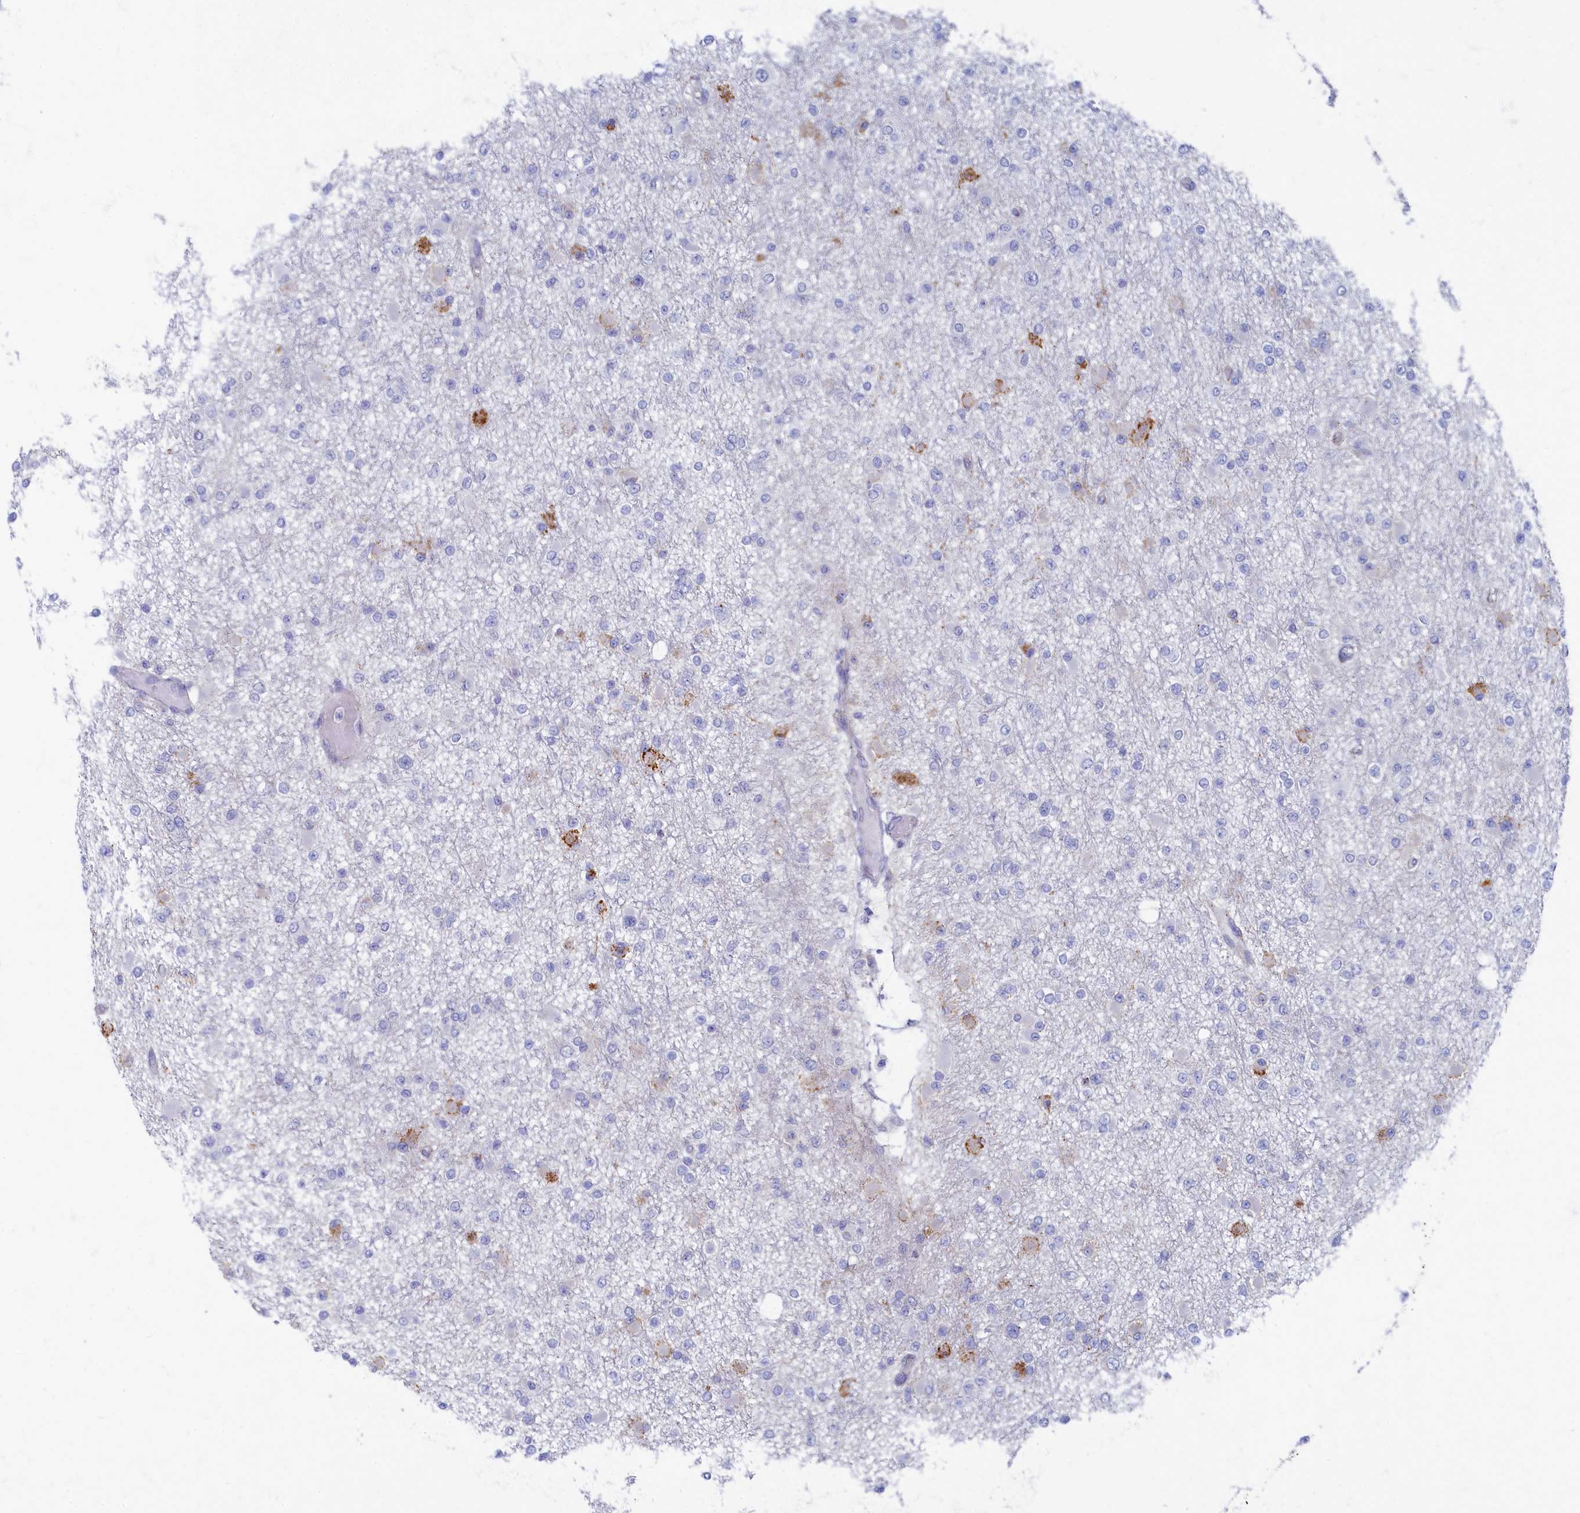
{"staining": {"intensity": "negative", "quantity": "none", "location": "none"}, "tissue": "glioma", "cell_type": "Tumor cells", "image_type": "cancer", "snomed": [{"axis": "morphology", "description": "Glioma, malignant, Low grade"}, {"axis": "topography", "description": "Brain"}], "caption": "Immunohistochemical staining of malignant glioma (low-grade) displays no significant positivity in tumor cells.", "gene": "OCIAD2", "patient": {"sex": "female", "age": 22}}